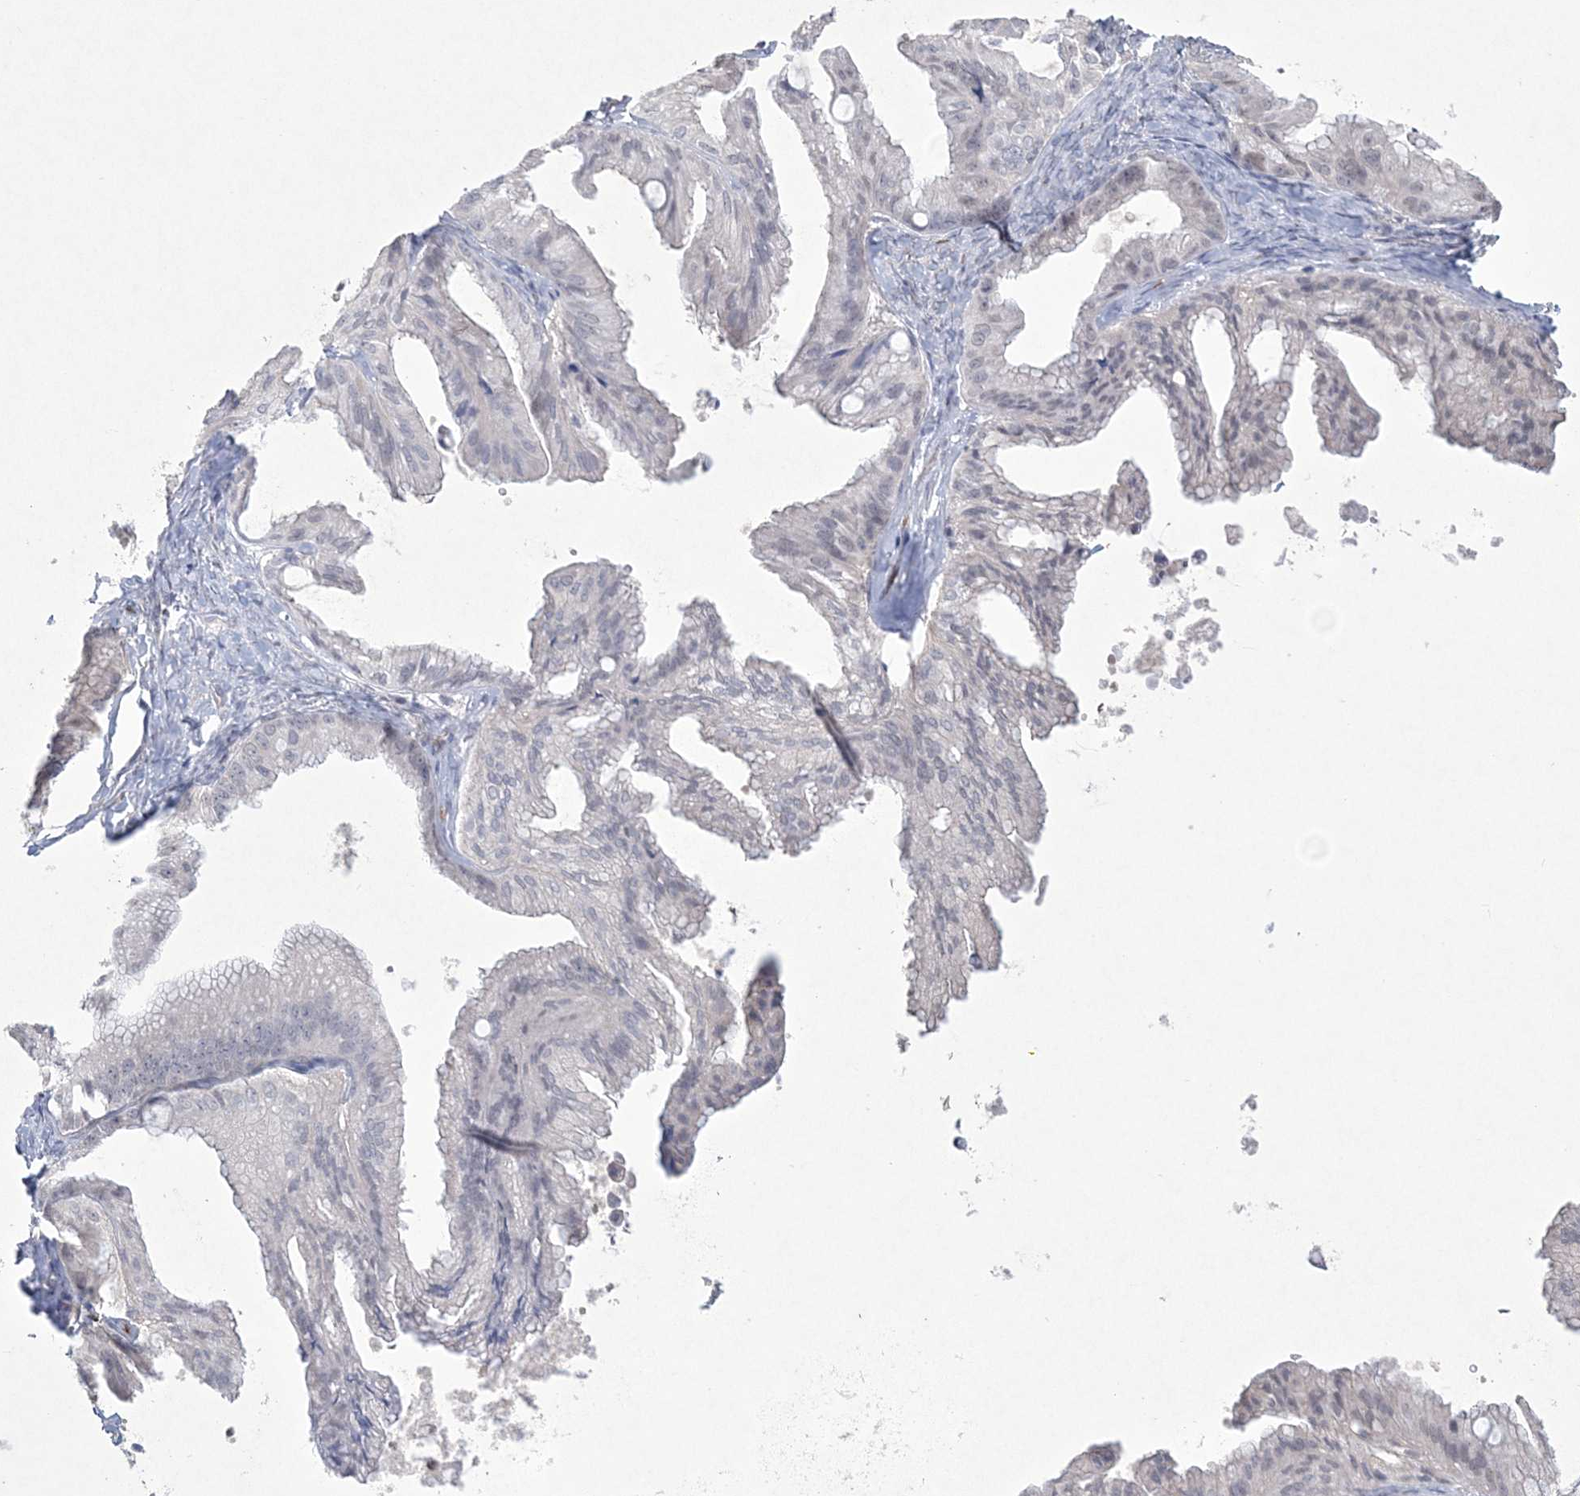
{"staining": {"intensity": "negative", "quantity": "none", "location": "none"}, "tissue": "ovarian cancer", "cell_type": "Tumor cells", "image_type": "cancer", "snomed": [{"axis": "morphology", "description": "Cystadenocarcinoma, mucinous, NOS"}, {"axis": "topography", "description": "Ovary"}], "caption": "High magnification brightfield microscopy of mucinous cystadenocarcinoma (ovarian) stained with DAB (brown) and counterstained with hematoxylin (blue): tumor cells show no significant expression. Nuclei are stained in blue.", "gene": "DPCD", "patient": {"sex": "female", "age": 71}}